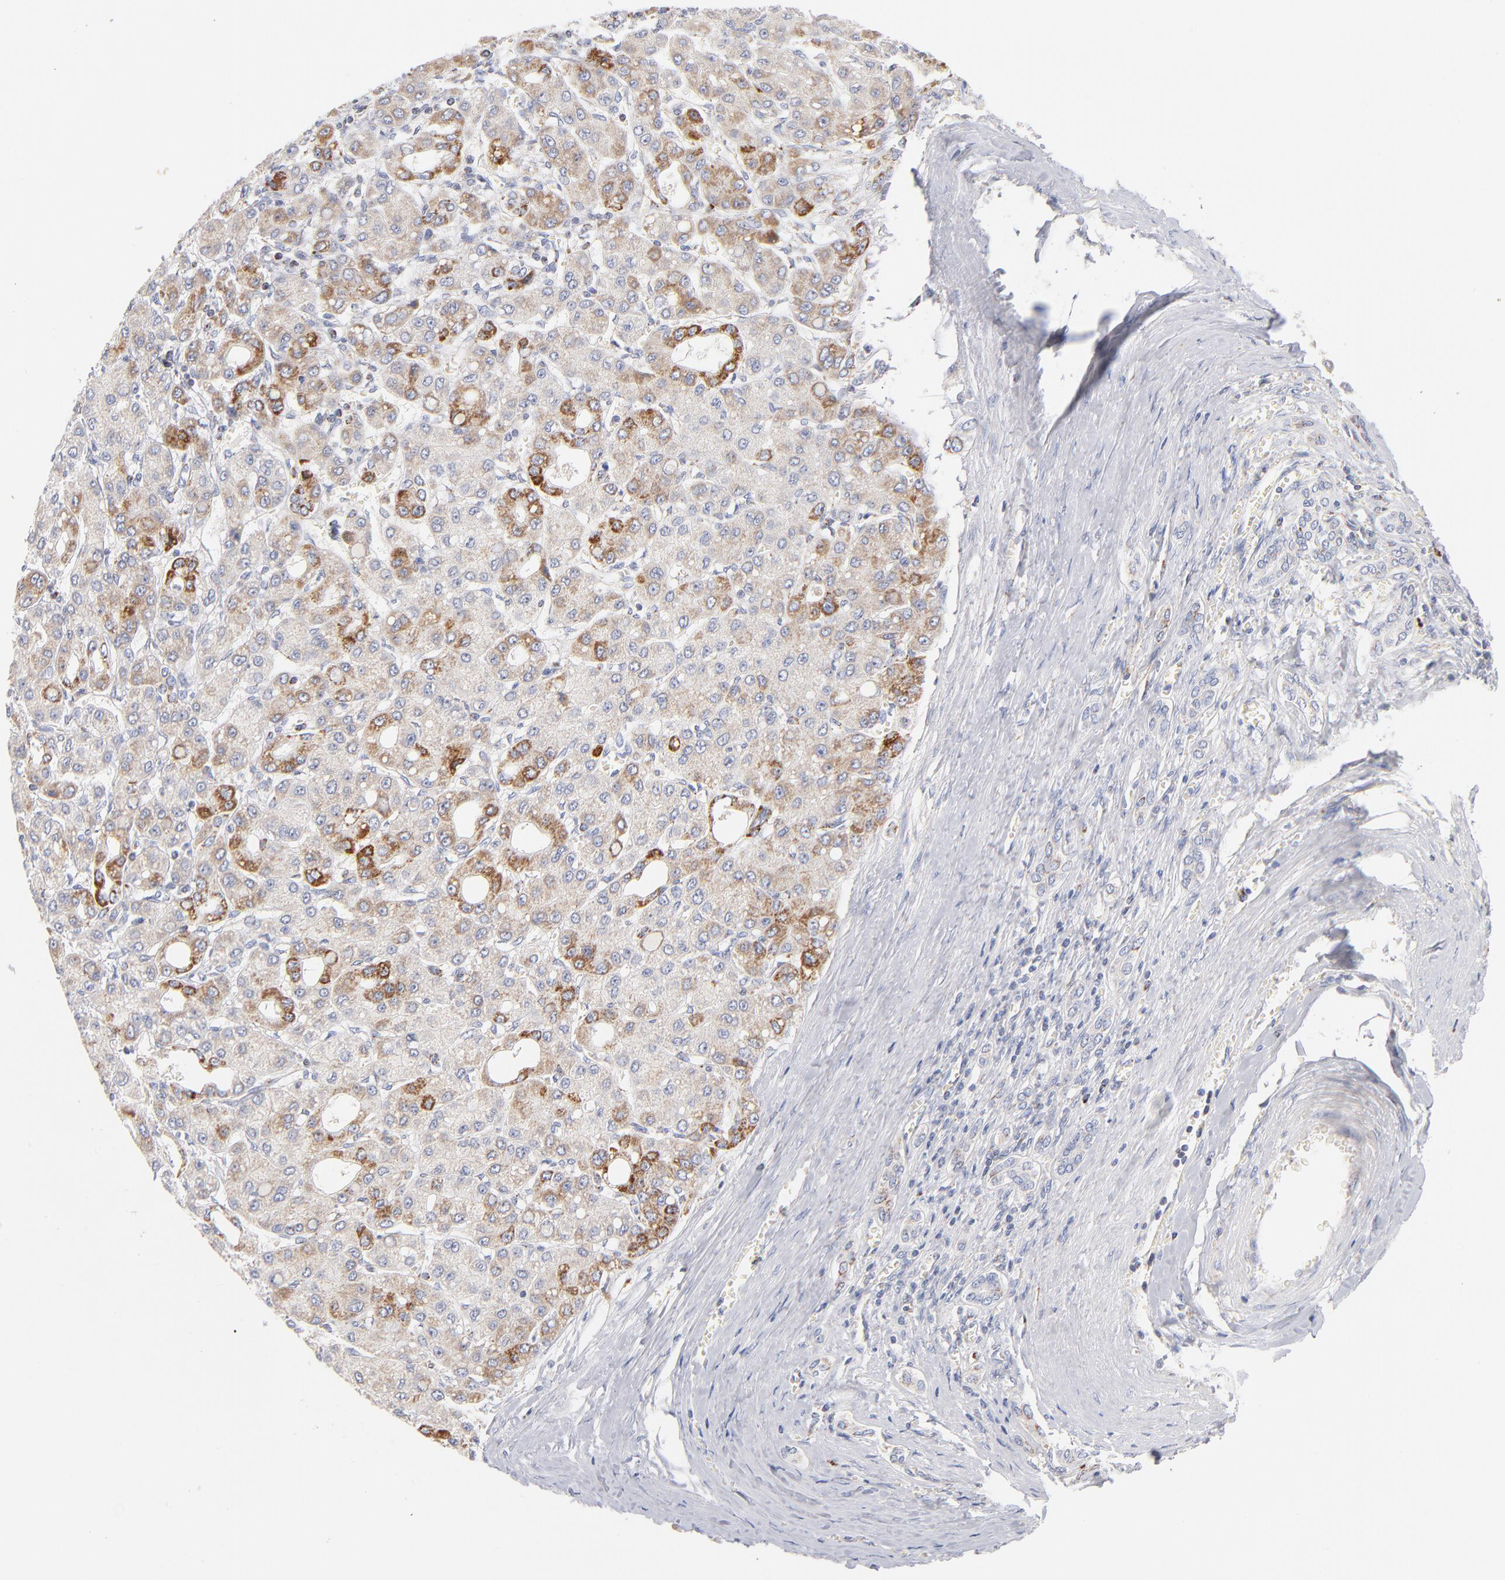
{"staining": {"intensity": "weak", "quantity": ">75%", "location": "cytoplasmic/membranous"}, "tissue": "liver cancer", "cell_type": "Tumor cells", "image_type": "cancer", "snomed": [{"axis": "morphology", "description": "Carcinoma, Hepatocellular, NOS"}, {"axis": "topography", "description": "Liver"}], "caption": "A low amount of weak cytoplasmic/membranous expression is appreciated in about >75% of tumor cells in hepatocellular carcinoma (liver) tissue. The staining is performed using DAB (3,3'-diaminobenzidine) brown chromogen to label protein expression. The nuclei are counter-stained blue using hematoxylin.", "gene": "DLAT", "patient": {"sex": "male", "age": 69}}